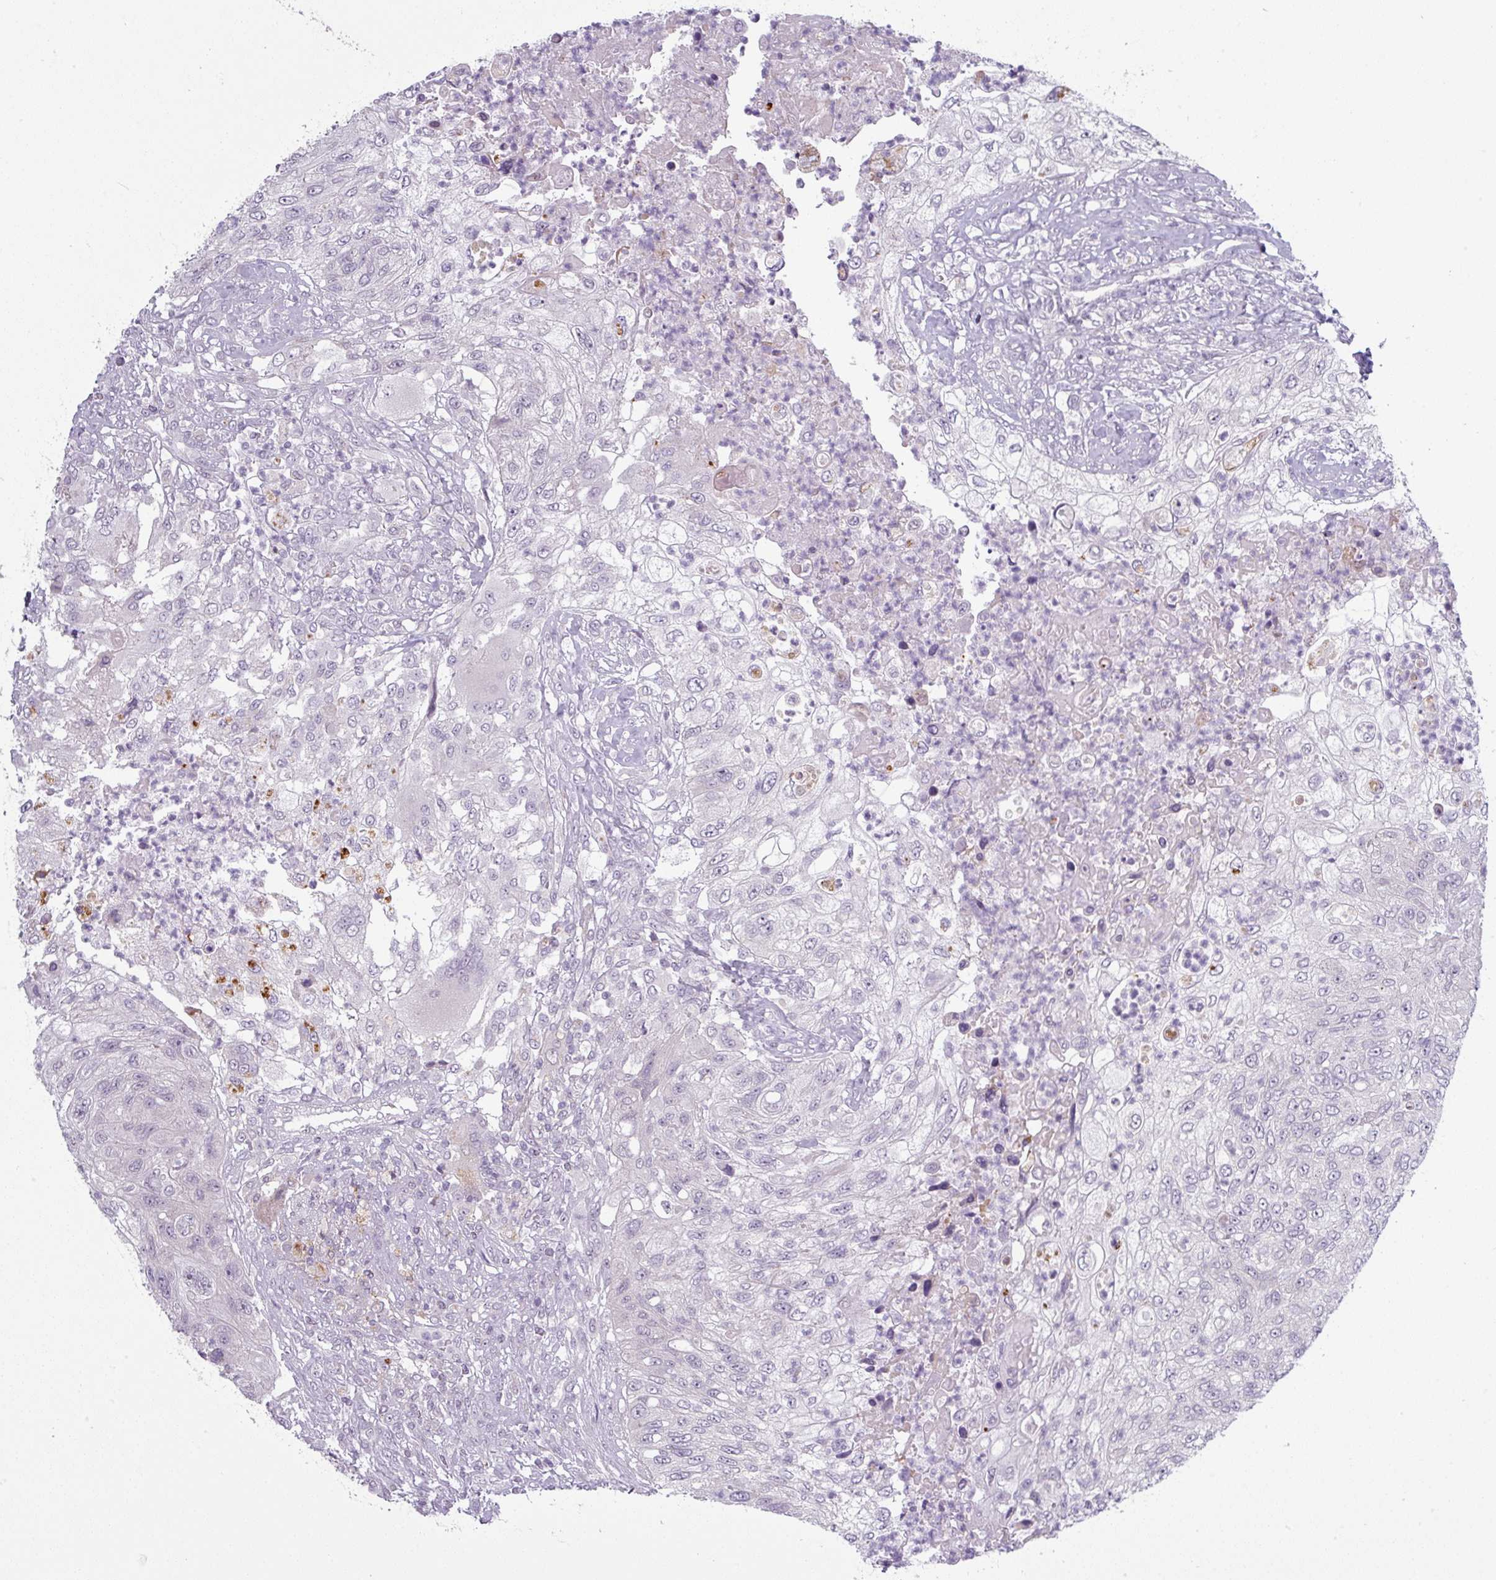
{"staining": {"intensity": "negative", "quantity": "none", "location": "none"}, "tissue": "urothelial cancer", "cell_type": "Tumor cells", "image_type": "cancer", "snomed": [{"axis": "morphology", "description": "Urothelial carcinoma, High grade"}, {"axis": "topography", "description": "Urinary bladder"}], "caption": "IHC of human urothelial carcinoma (high-grade) demonstrates no expression in tumor cells.", "gene": "C2orf16", "patient": {"sex": "female", "age": 60}}